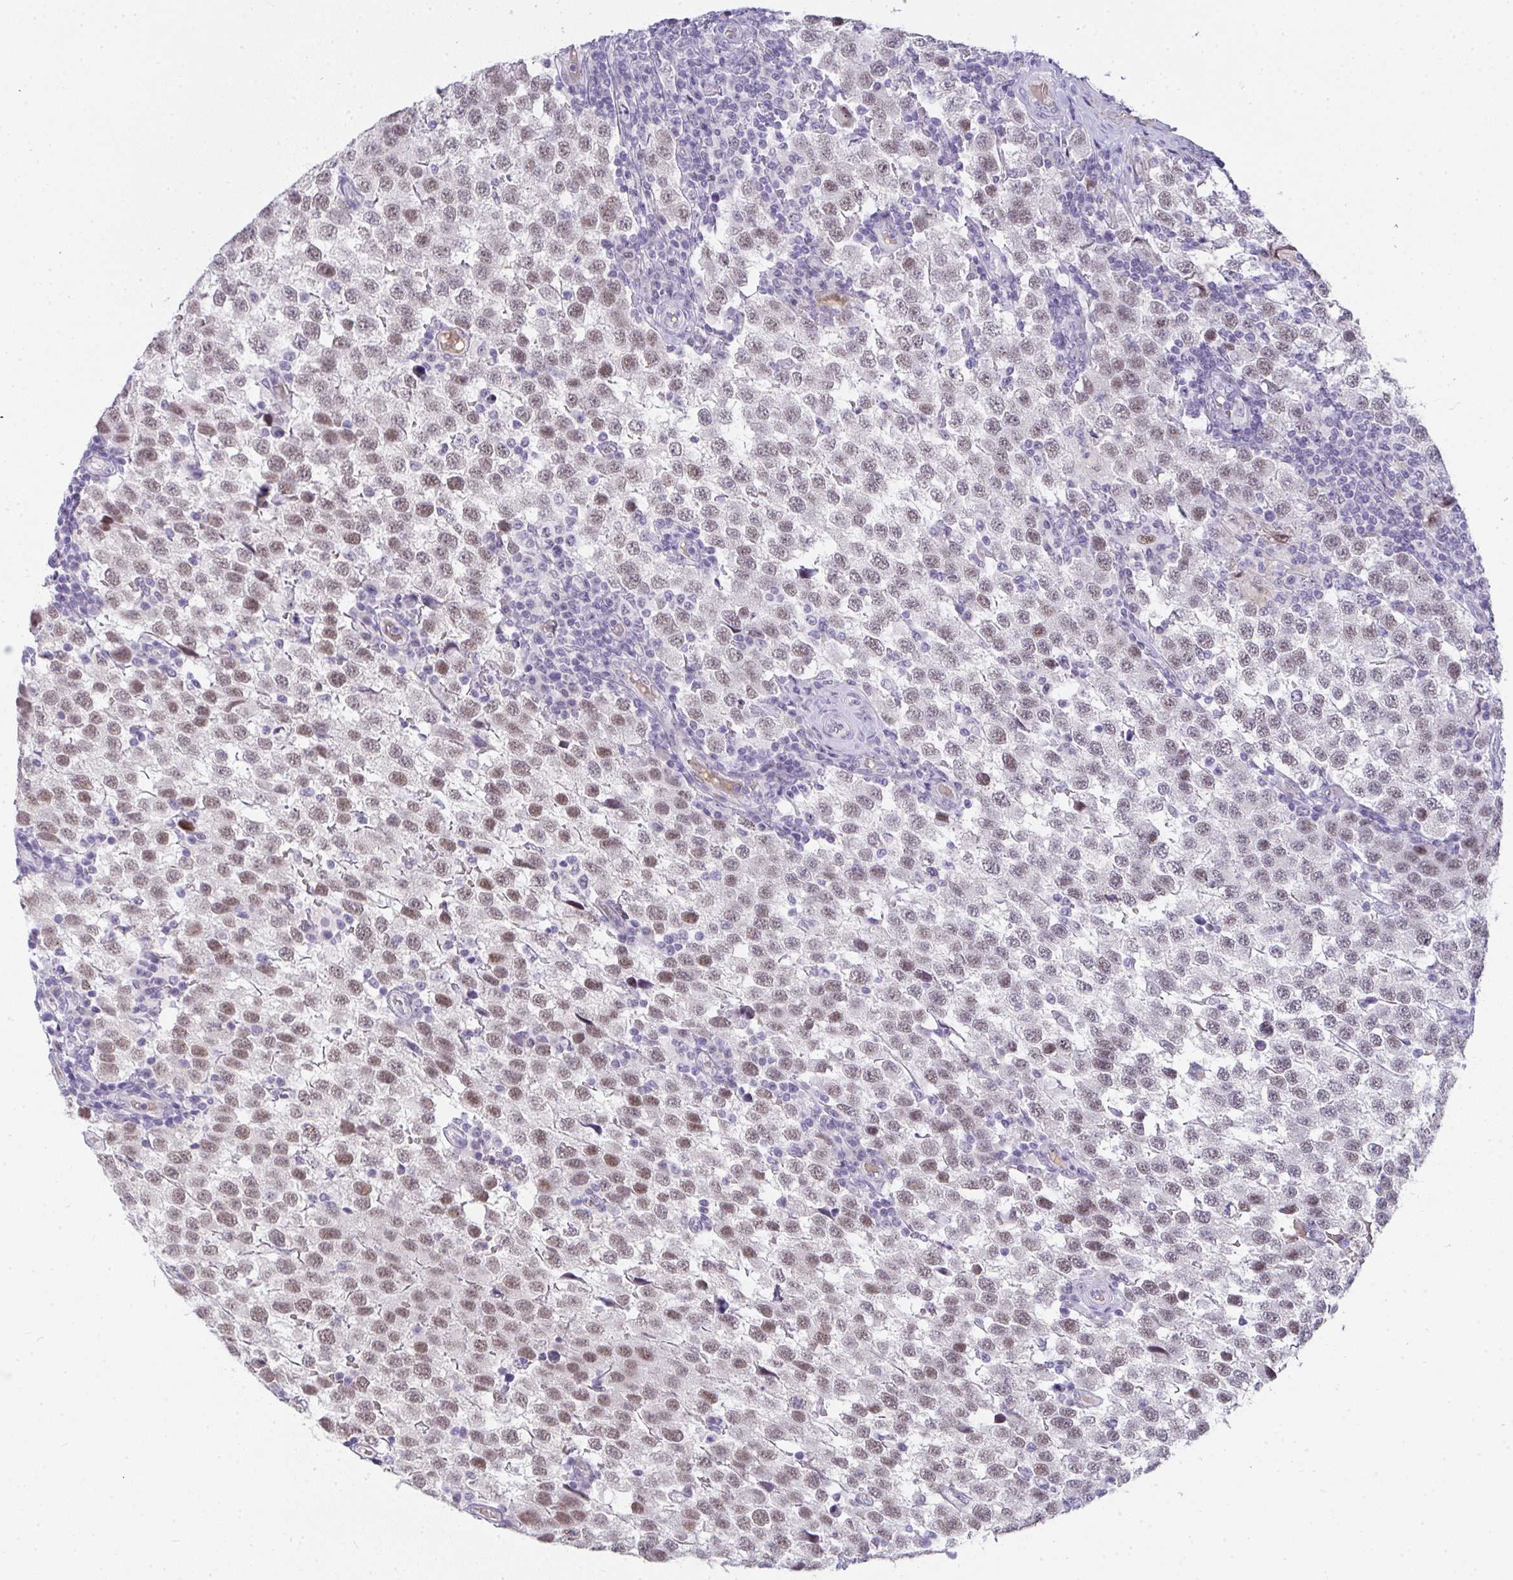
{"staining": {"intensity": "weak", "quantity": "25%-75%", "location": "nuclear"}, "tissue": "testis cancer", "cell_type": "Tumor cells", "image_type": "cancer", "snomed": [{"axis": "morphology", "description": "Seminoma, NOS"}, {"axis": "topography", "description": "Testis"}], "caption": "A high-resolution image shows IHC staining of seminoma (testis), which exhibits weak nuclear expression in approximately 25%-75% of tumor cells.", "gene": "TNMD", "patient": {"sex": "male", "age": 34}}